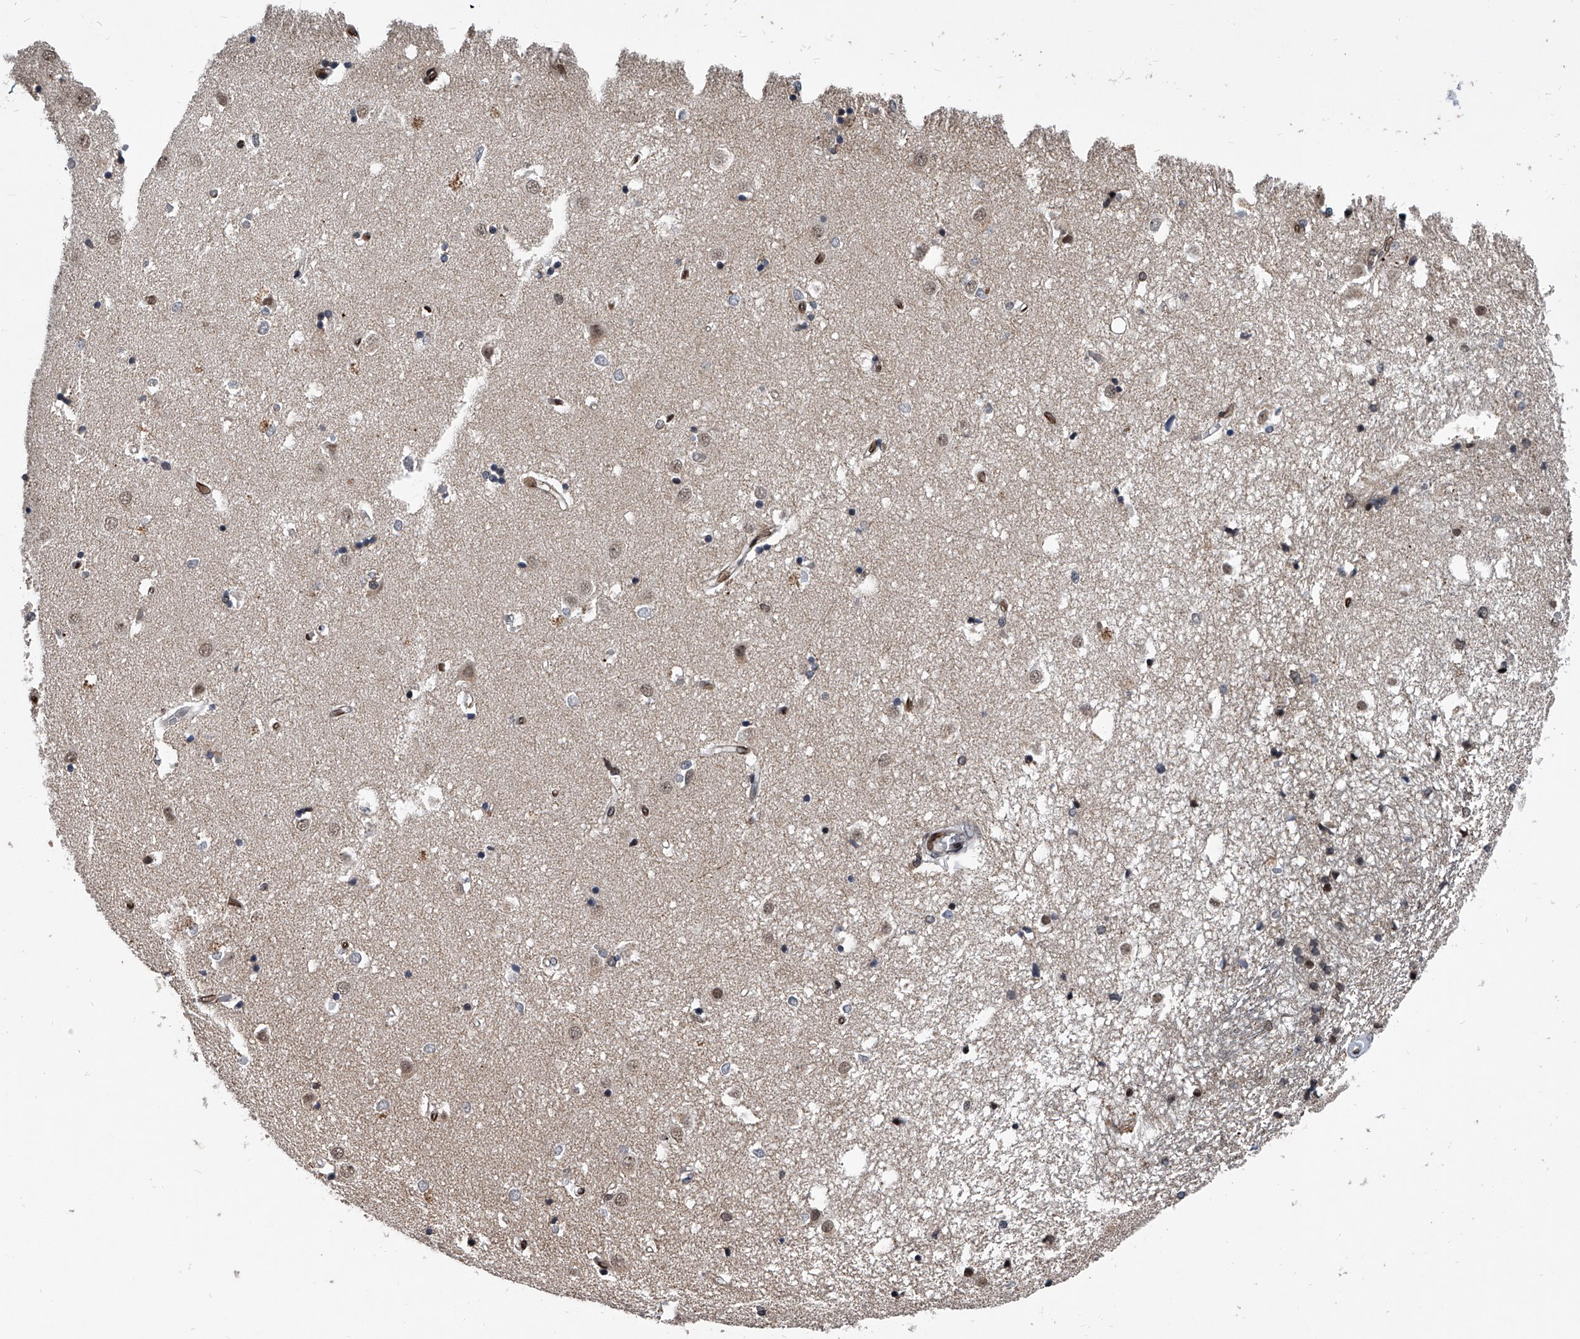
{"staining": {"intensity": "moderate", "quantity": "<25%", "location": "nuclear"}, "tissue": "caudate", "cell_type": "Glial cells", "image_type": "normal", "snomed": [{"axis": "morphology", "description": "Normal tissue, NOS"}, {"axis": "topography", "description": "Lateral ventricle wall"}], "caption": "A high-resolution photomicrograph shows immunohistochemistry (IHC) staining of normal caudate, which reveals moderate nuclear positivity in approximately <25% of glial cells. The staining is performed using DAB (3,3'-diaminobenzidine) brown chromogen to label protein expression. The nuclei are counter-stained blue using hematoxylin.", "gene": "PHF20", "patient": {"sex": "male", "age": 45}}